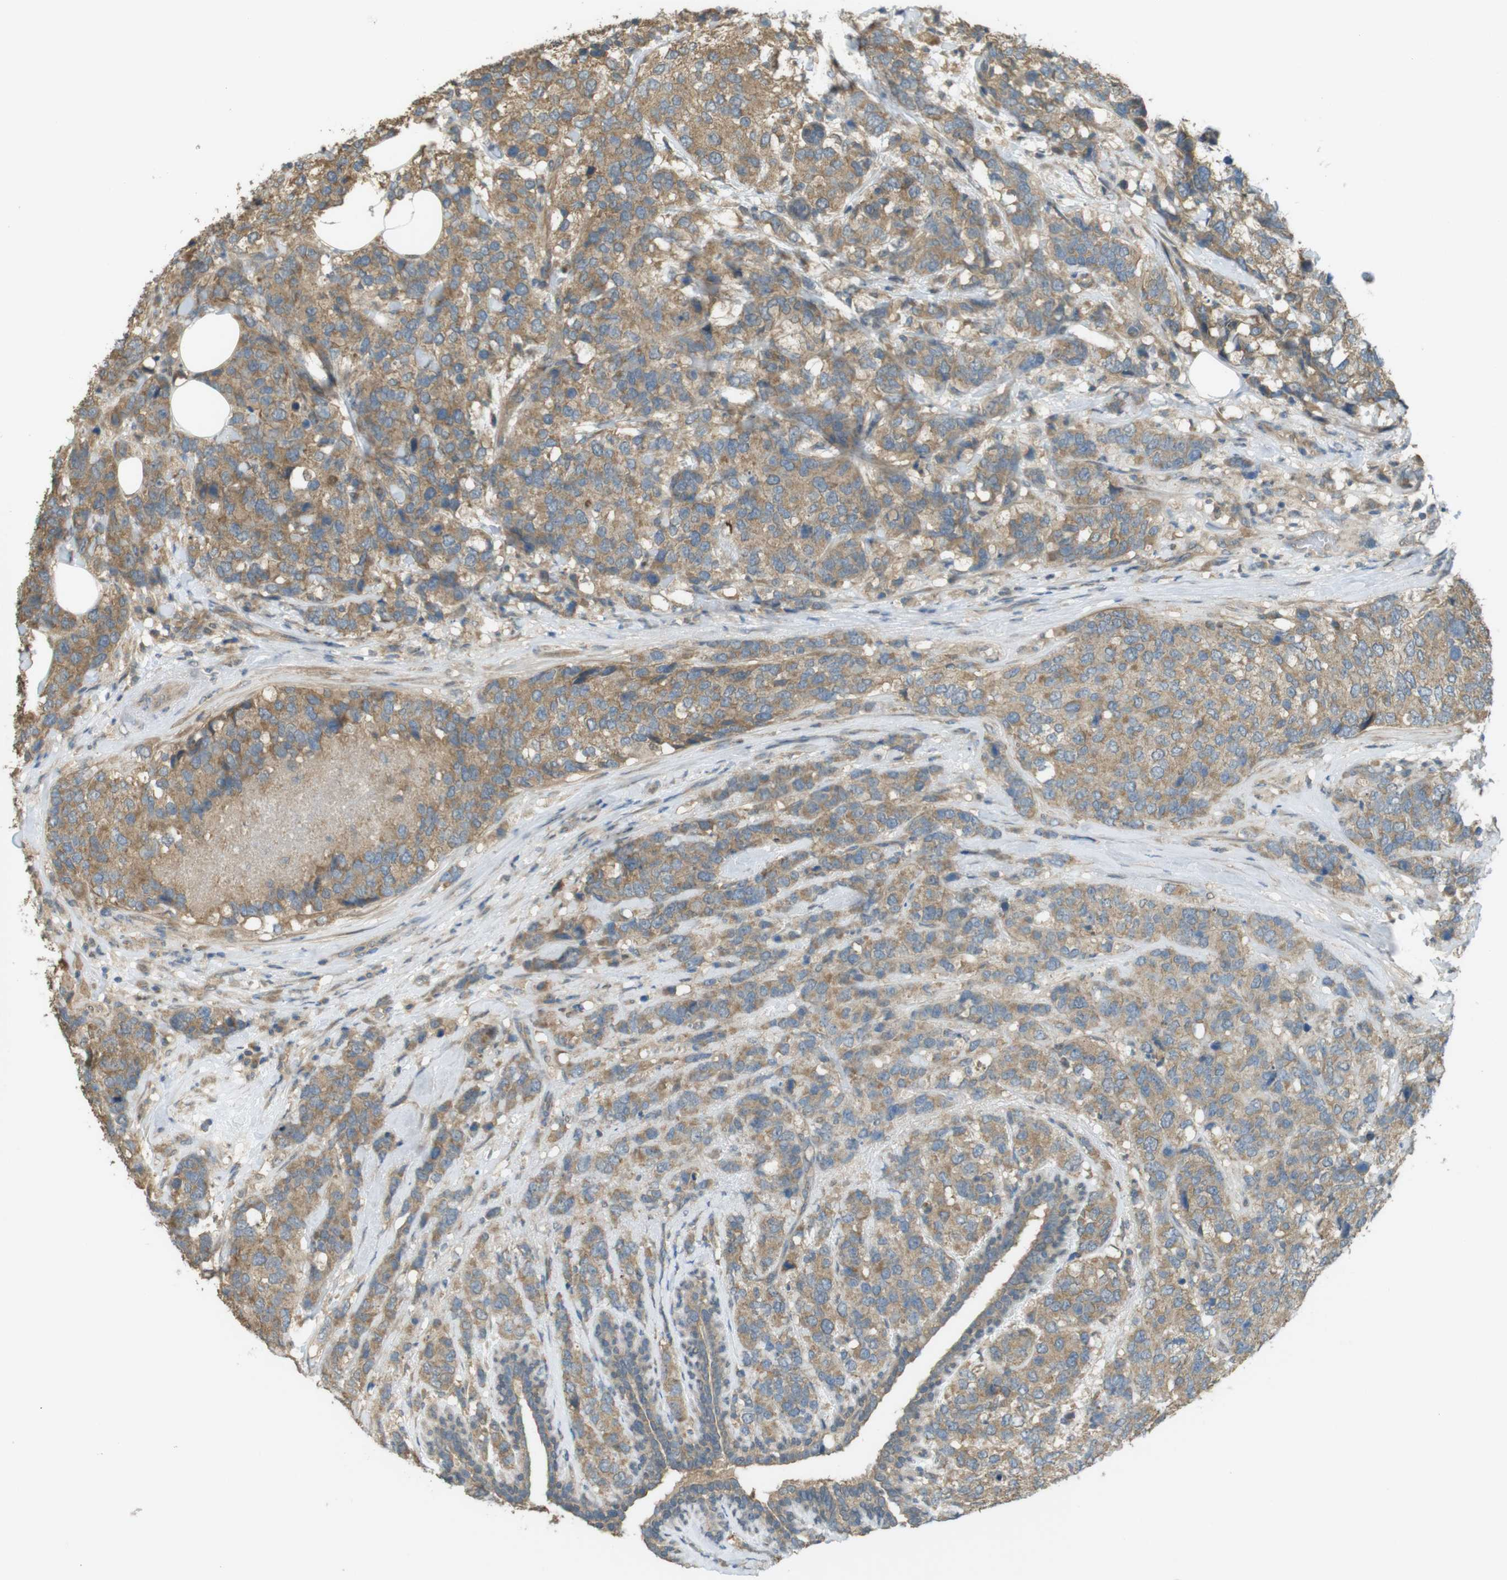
{"staining": {"intensity": "moderate", "quantity": ">75%", "location": "cytoplasmic/membranous"}, "tissue": "breast cancer", "cell_type": "Tumor cells", "image_type": "cancer", "snomed": [{"axis": "morphology", "description": "Lobular carcinoma"}, {"axis": "topography", "description": "Breast"}], "caption": "Immunohistochemistry (IHC) histopathology image of neoplastic tissue: lobular carcinoma (breast) stained using IHC shows medium levels of moderate protein expression localized specifically in the cytoplasmic/membranous of tumor cells, appearing as a cytoplasmic/membranous brown color.", "gene": "ZDHHC20", "patient": {"sex": "female", "age": 59}}